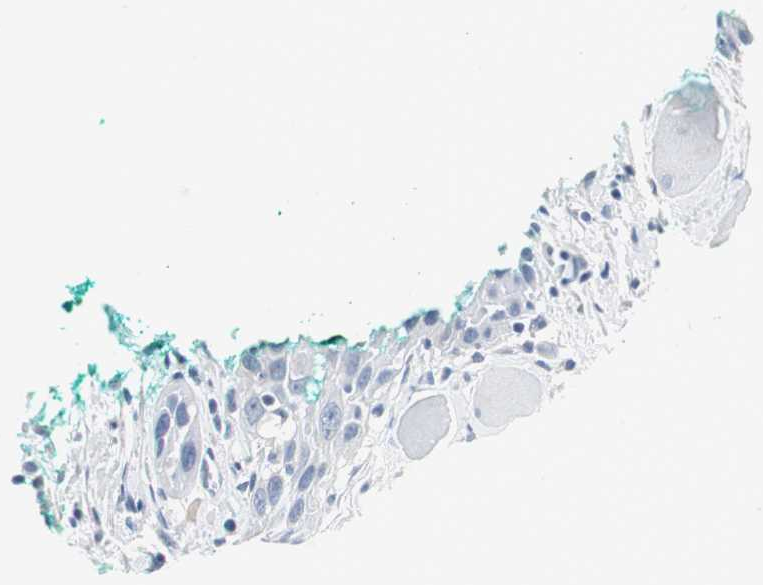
{"staining": {"intensity": "negative", "quantity": "none", "location": "none"}, "tissue": "head and neck cancer", "cell_type": "Tumor cells", "image_type": "cancer", "snomed": [{"axis": "morphology", "description": "Squamous cell carcinoma, NOS"}, {"axis": "topography", "description": "Oral tissue"}, {"axis": "topography", "description": "Head-Neck"}], "caption": "This is an immunohistochemistry (IHC) image of human squamous cell carcinoma (head and neck). There is no expression in tumor cells.", "gene": "ZSCAN22", "patient": {"sex": "female", "age": 50}}